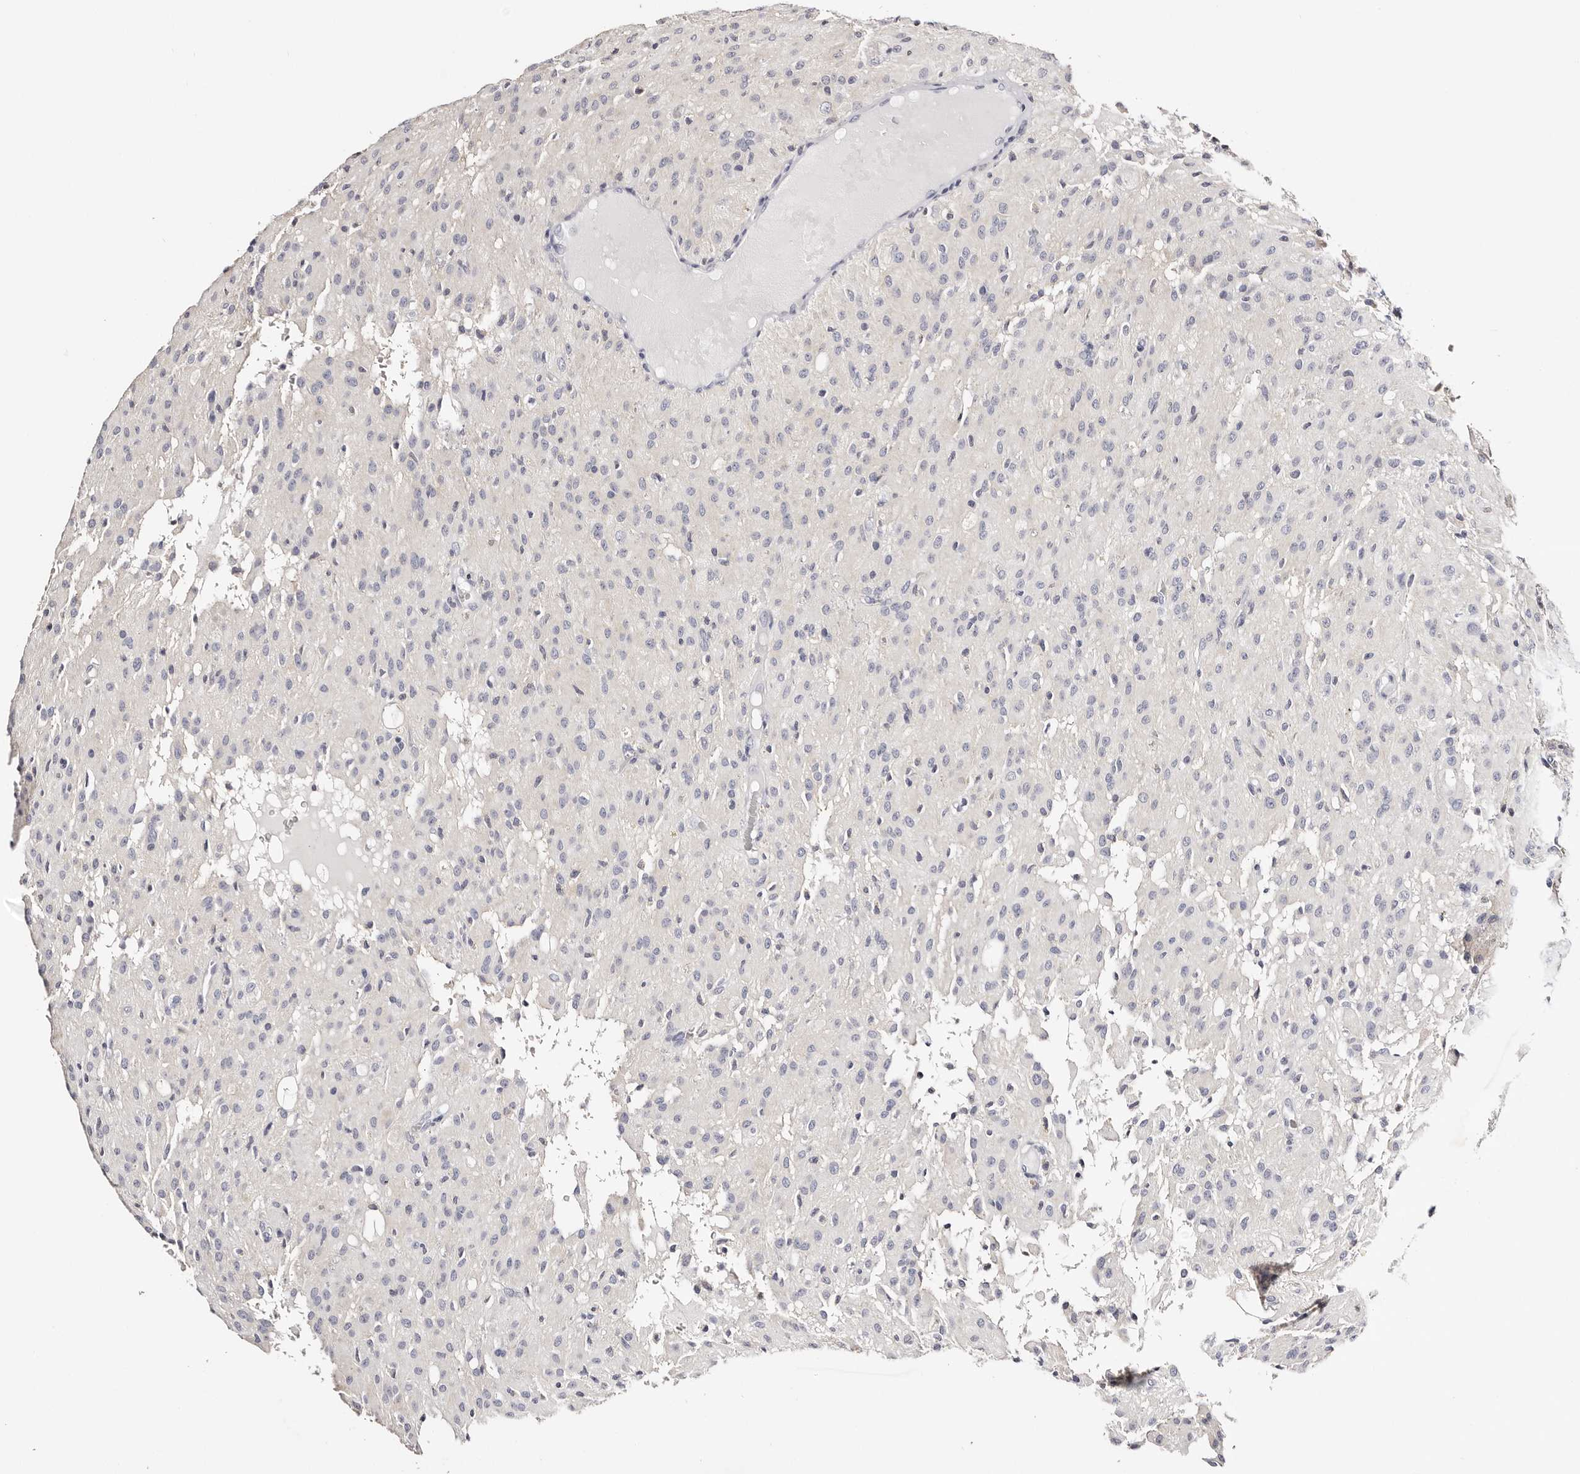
{"staining": {"intensity": "negative", "quantity": "none", "location": "none"}, "tissue": "glioma", "cell_type": "Tumor cells", "image_type": "cancer", "snomed": [{"axis": "morphology", "description": "Glioma, malignant, High grade"}, {"axis": "topography", "description": "Brain"}], "caption": "An IHC photomicrograph of glioma is shown. There is no staining in tumor cells of glioma. (DAB IHC visualized using brightfield microscopy, high magnification).", "gene": "ROM1", "patient": {"sex": "female", "age": 59}}